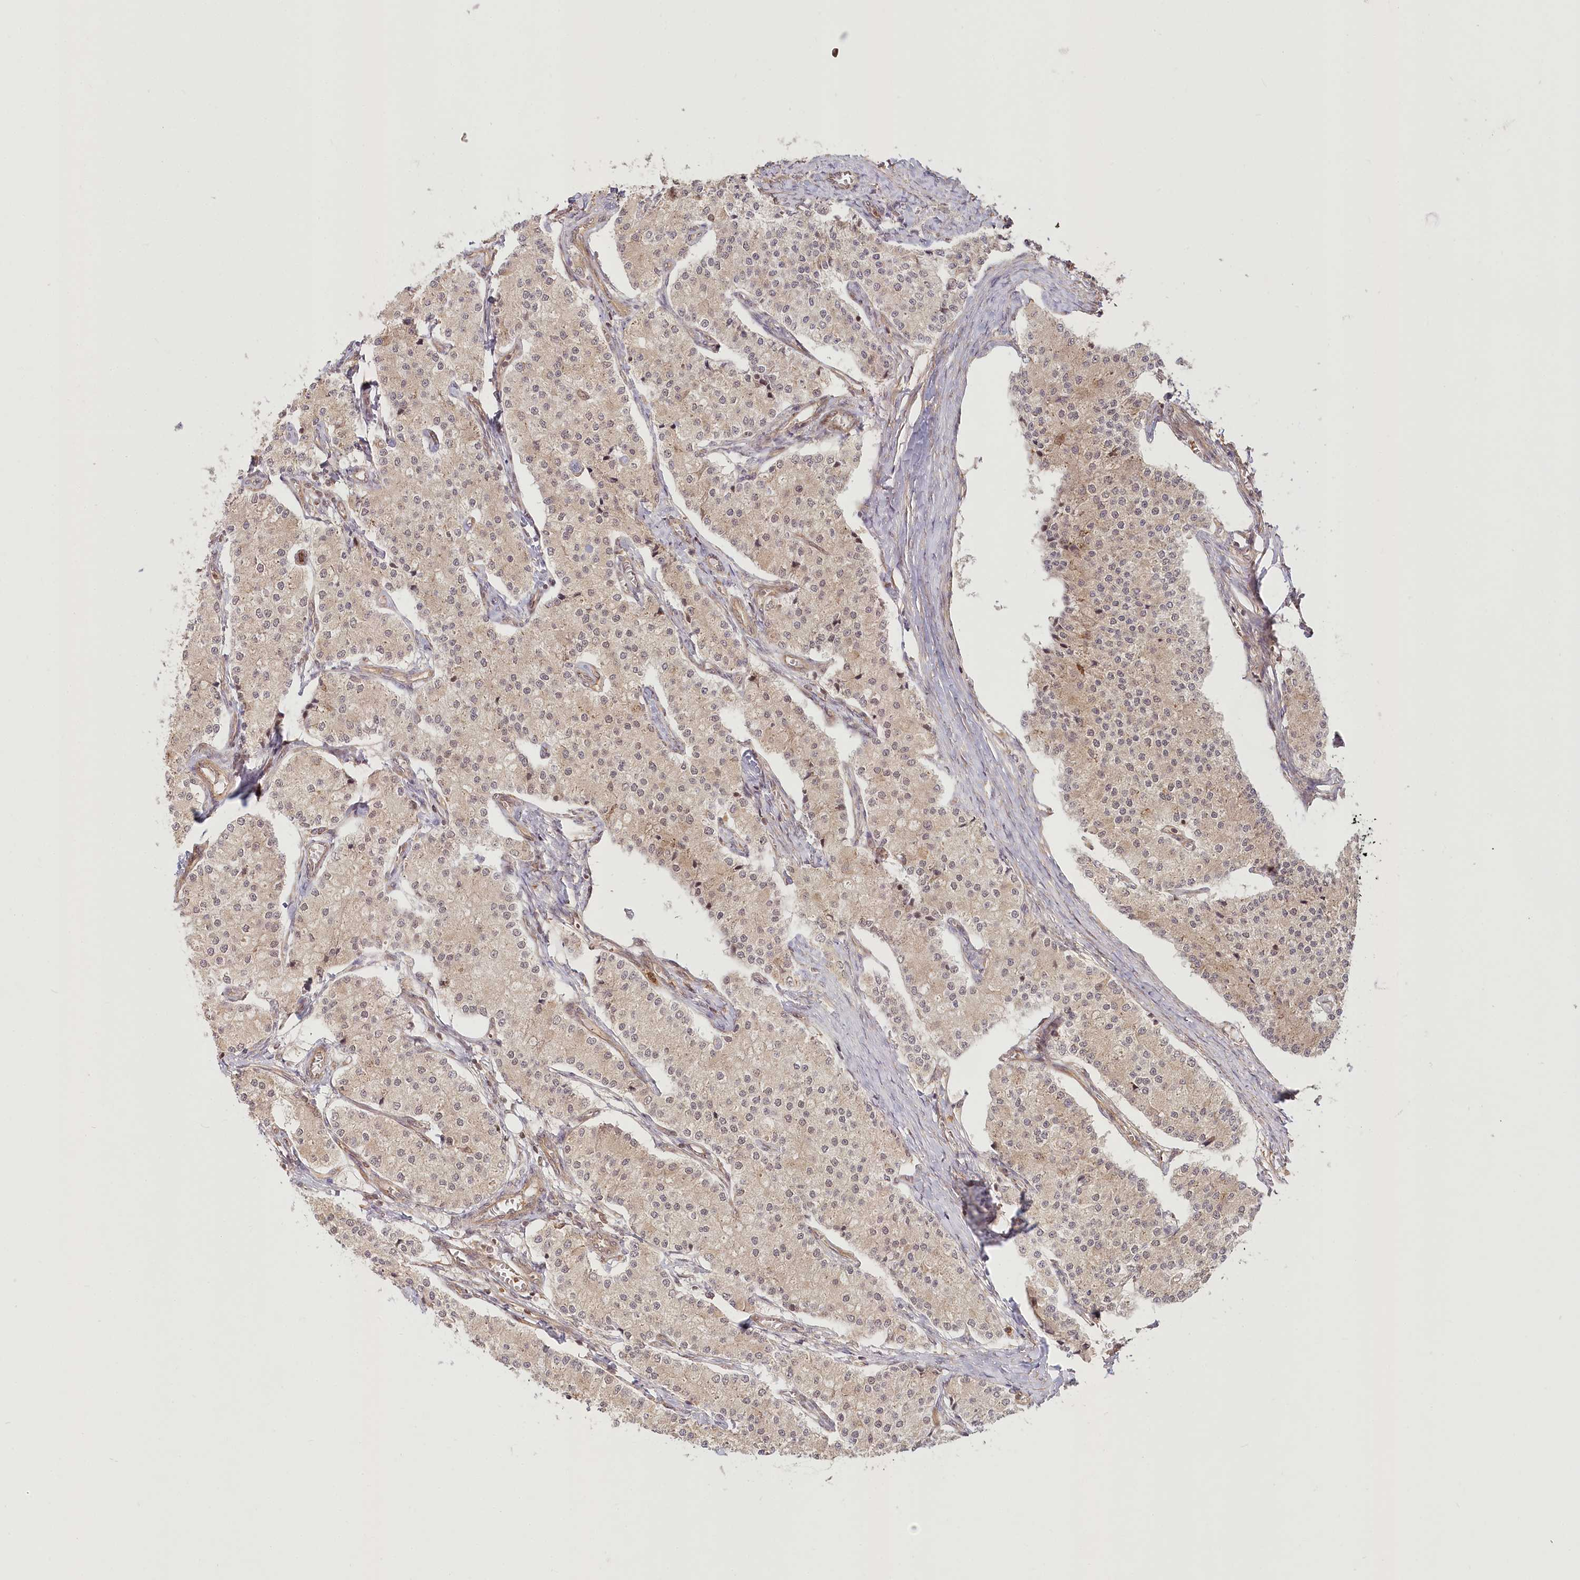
{"staining": {"intensity": "weak", "quantity": "25%-75%", "location": "cytoplasmic/membranous"}, "tissue": "carcinoid", "cell_type": "Tumor cells", "image_type": "cancer", "snomed": [{"axis": "morphology", "description": "Carcinoid, malignant, NOS"}, {"axis": "topography", "description": "Colon"}], "caption": "Carcinoid stained for a protein displays weak cytoplasmic/membranous positivity in tumor cells.", "gene": "CEP70", "patient": {"sex": "female", "age": 52}}